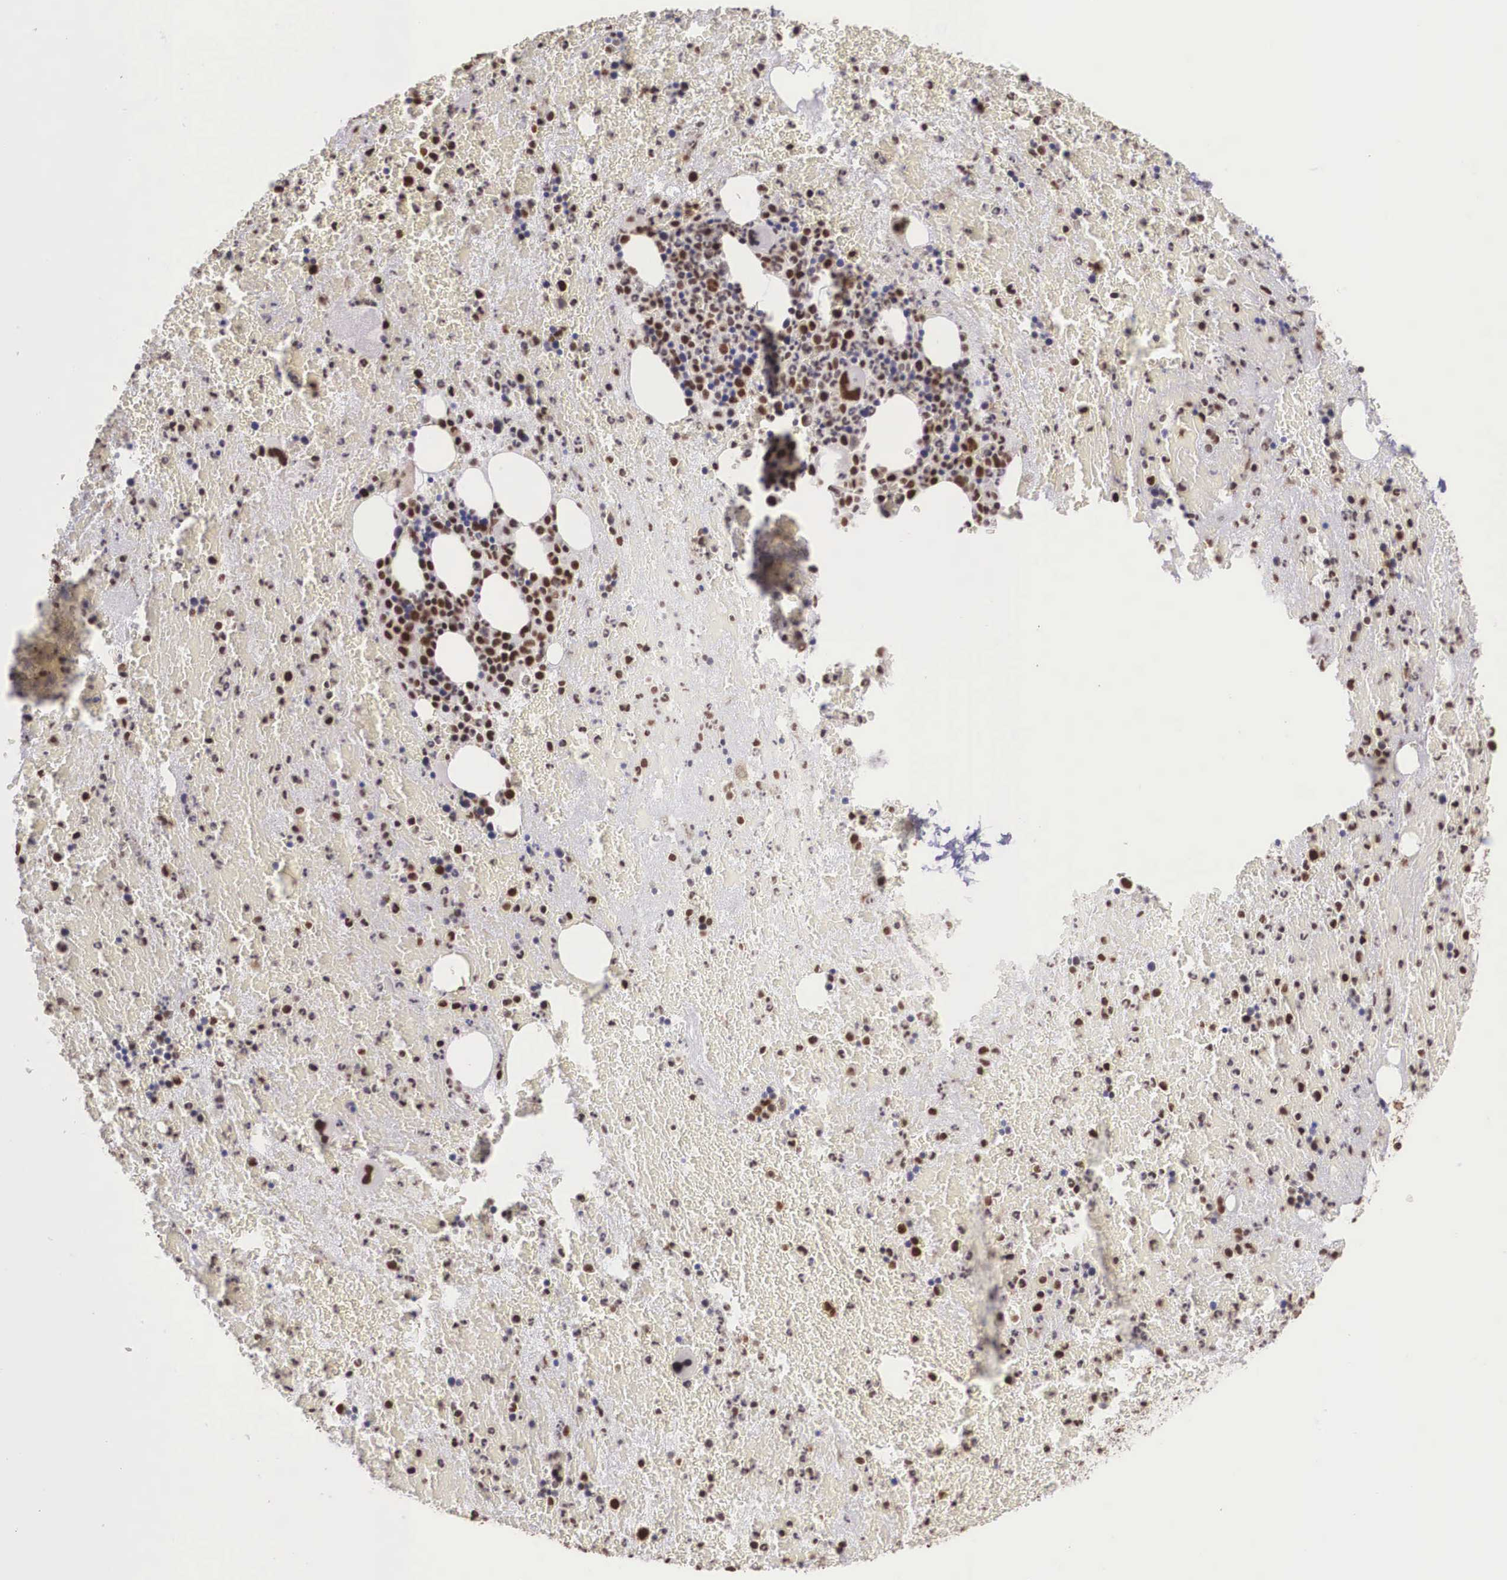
{"staining": {"intensity": "strong", "quantity": "25%-75%", "location": "nuclear"}, "tissue": "bone marrow", "cell_type": "Hematopoietic cells", "image_type": "normal", "snomed": [{"axis": "morphology", "description": "Normal tissue, NOS"}, {"axis": "topography", "description": "Bone marrow"}], "caption": "Immunohistochemical staining of normal bone marrow displays 25%-75% levels of strong nuclear protein staining in about 25%-75% of hematopoietic cells. (brown staining indicates protein expression, while blue staining denotes nuclei).", "gene": "POLR2F", "patient": {"sex": "female", "age": 53}}